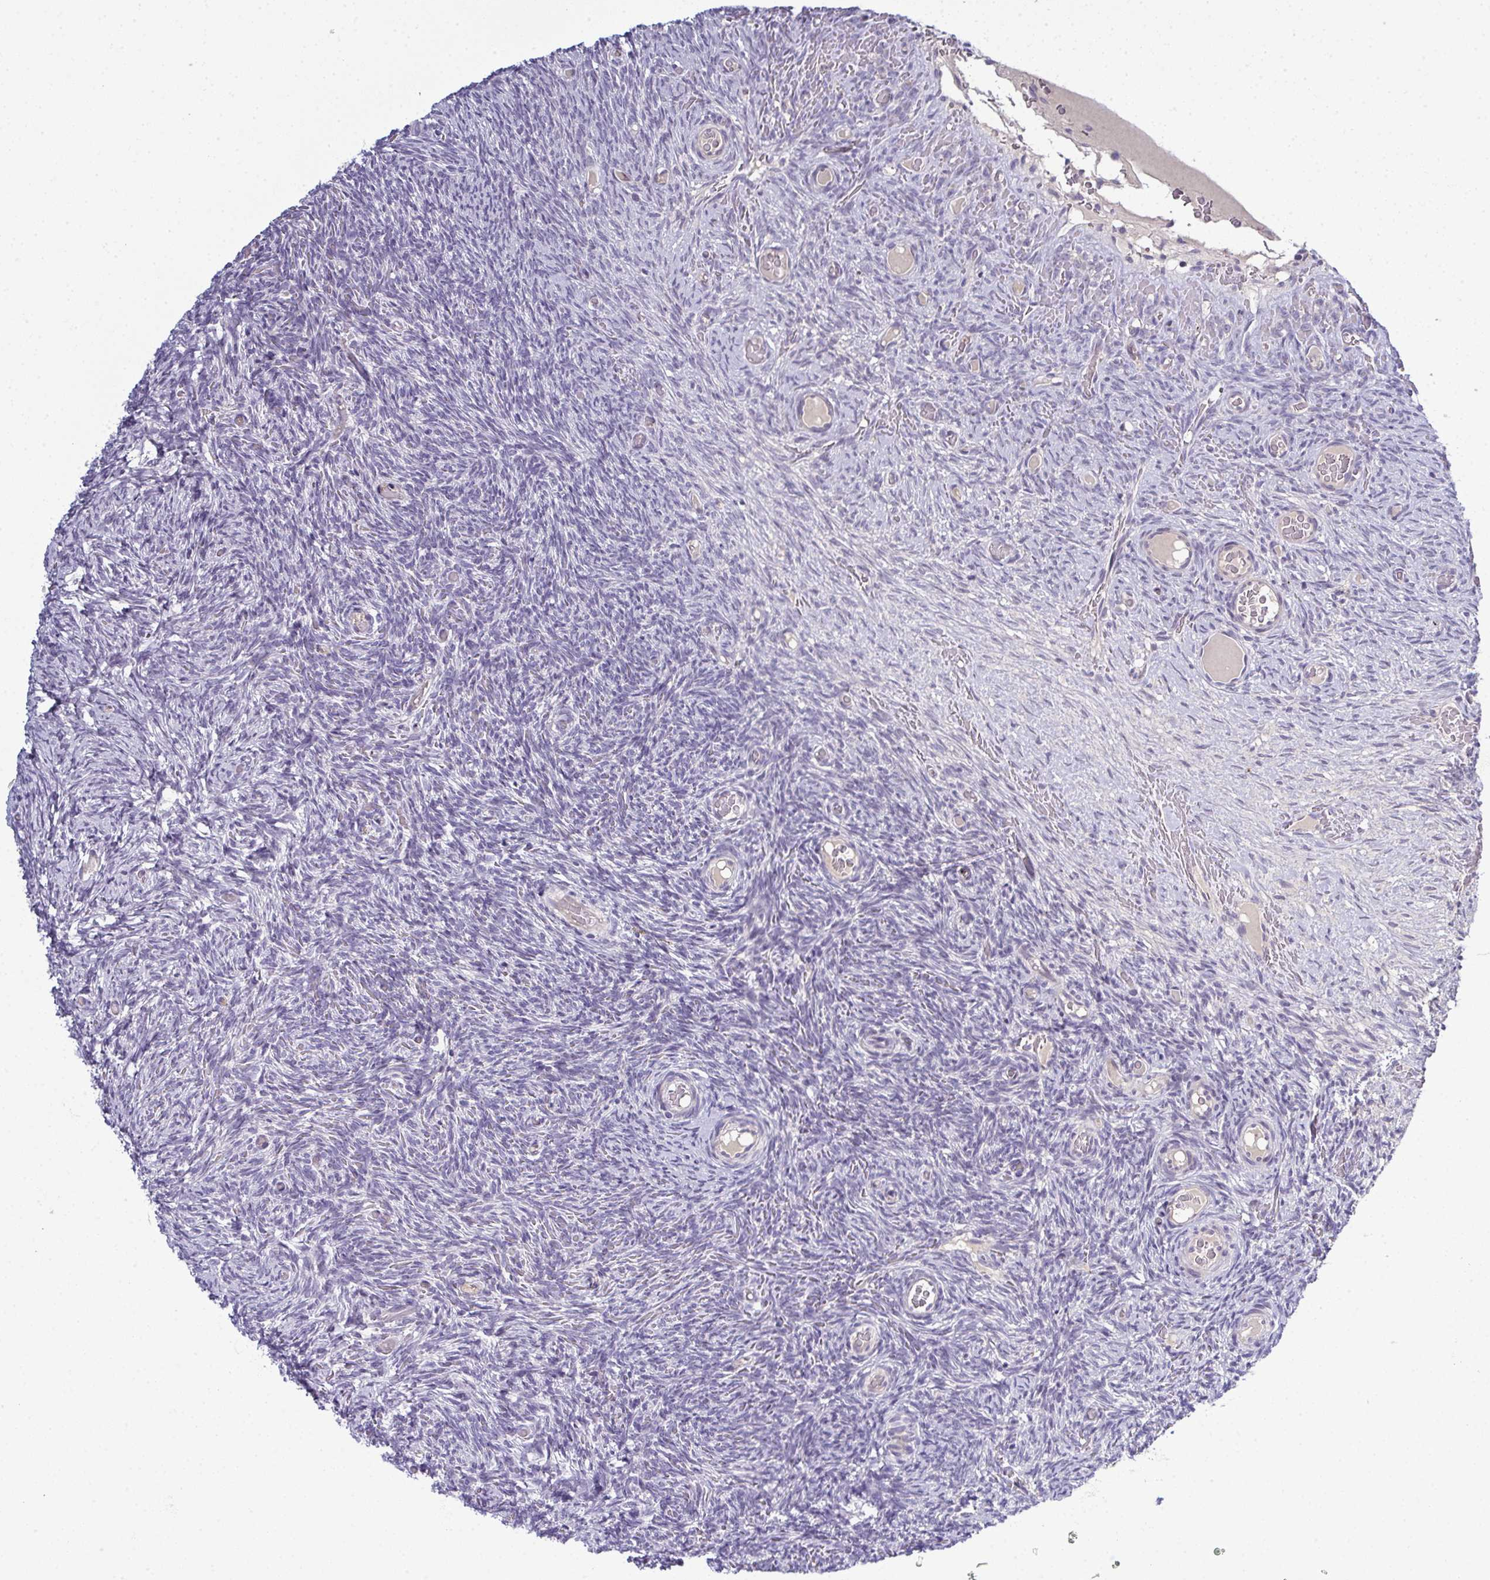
{"staining": {"intensity": "negative", "quantity": "none", "location": "none"}, "tissue": "ovary", "cell_type": "Ovarian stroma cells", "image_type": "normal", "snomed": [{"axis": "morphology", "description": "Normal tissue, NOS"}, {"axis": "topography", "description": "Ovary"}], "caption": "Immunohistochemistry micrograph of normal ovary: ovary stained with DAB (3,3'-diaminobenzidine) demonstrates no significant protein staining in ovarian stroma cells. Brightfield microscopy of immunohistochemistry stained with DAB (3,3'-diaminobenzidine) (brown) and hematoxylin (blue), captured at high magnification.", "gene": "ODF1", "patient": {"sex": "female", "age": 34}}